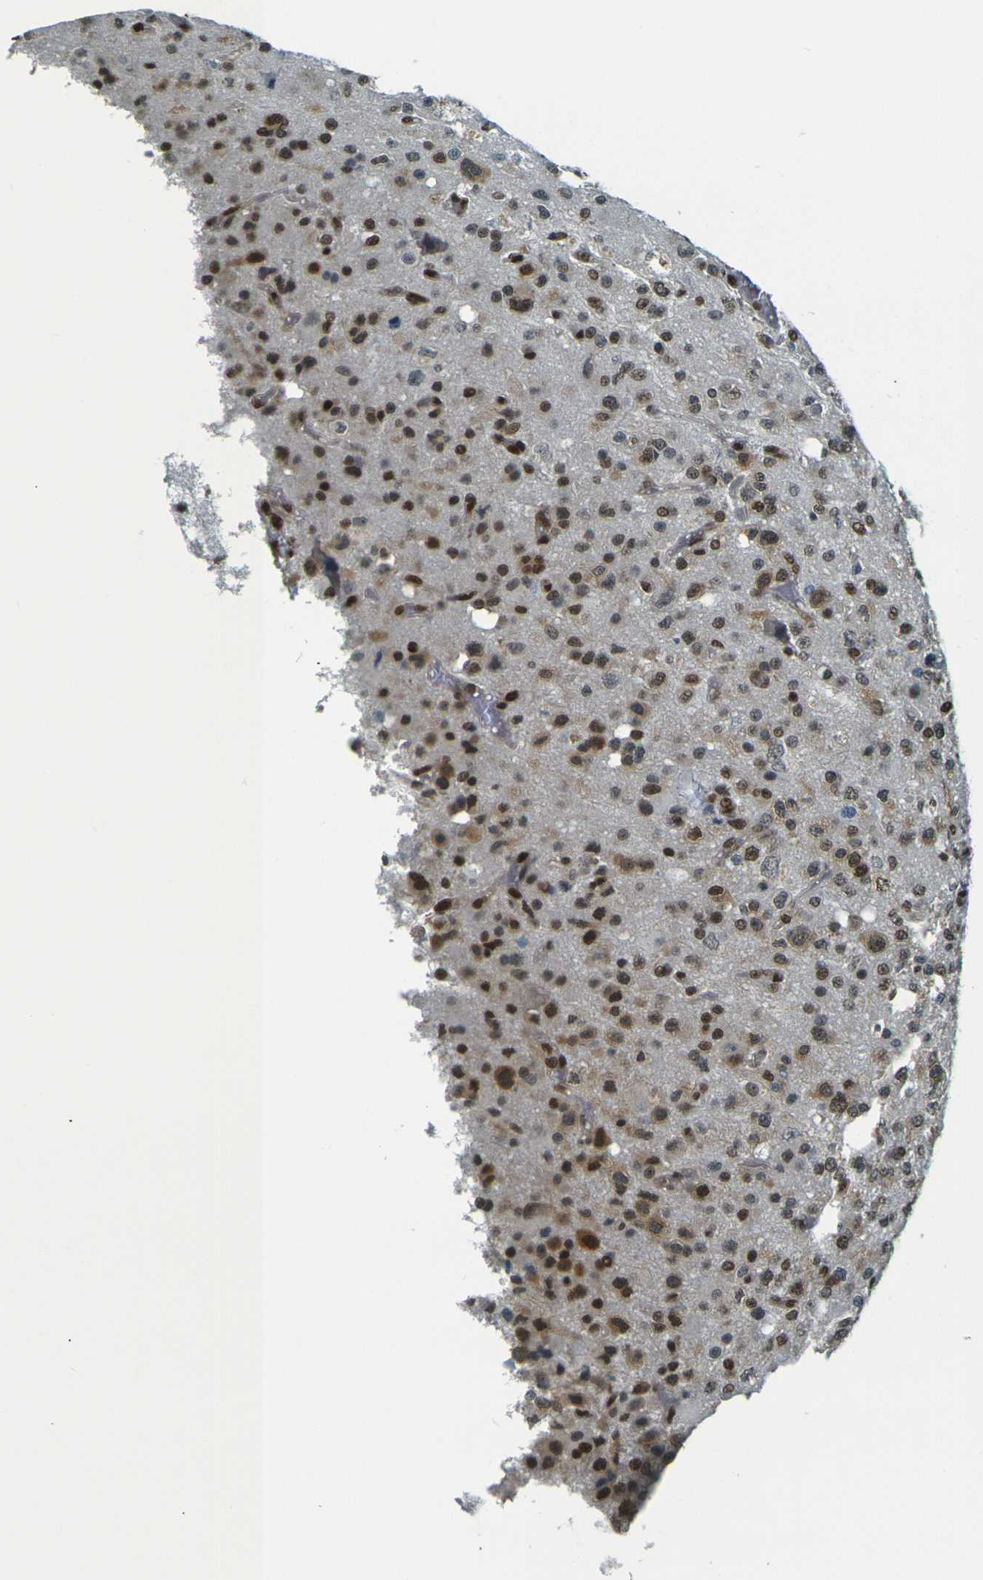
{"staining": {"intensity": "moderate", "quantity": ">75%", "location": "nuclear"}, "tissue": "glioma", "cell_type": "Tumor cells", "image_type": "cancer", "snomed": [{"axis": "morphology", "description": "Glioma, malignant, High grade"}, {"axis": "topography", "description": "Brain"}], "caption": "A brown stain shows moderate nuclear positivity of a protein in glioma tumor cells.", "gene": "NHEJ1", "patient": {"sex": "male", "age": 47}}